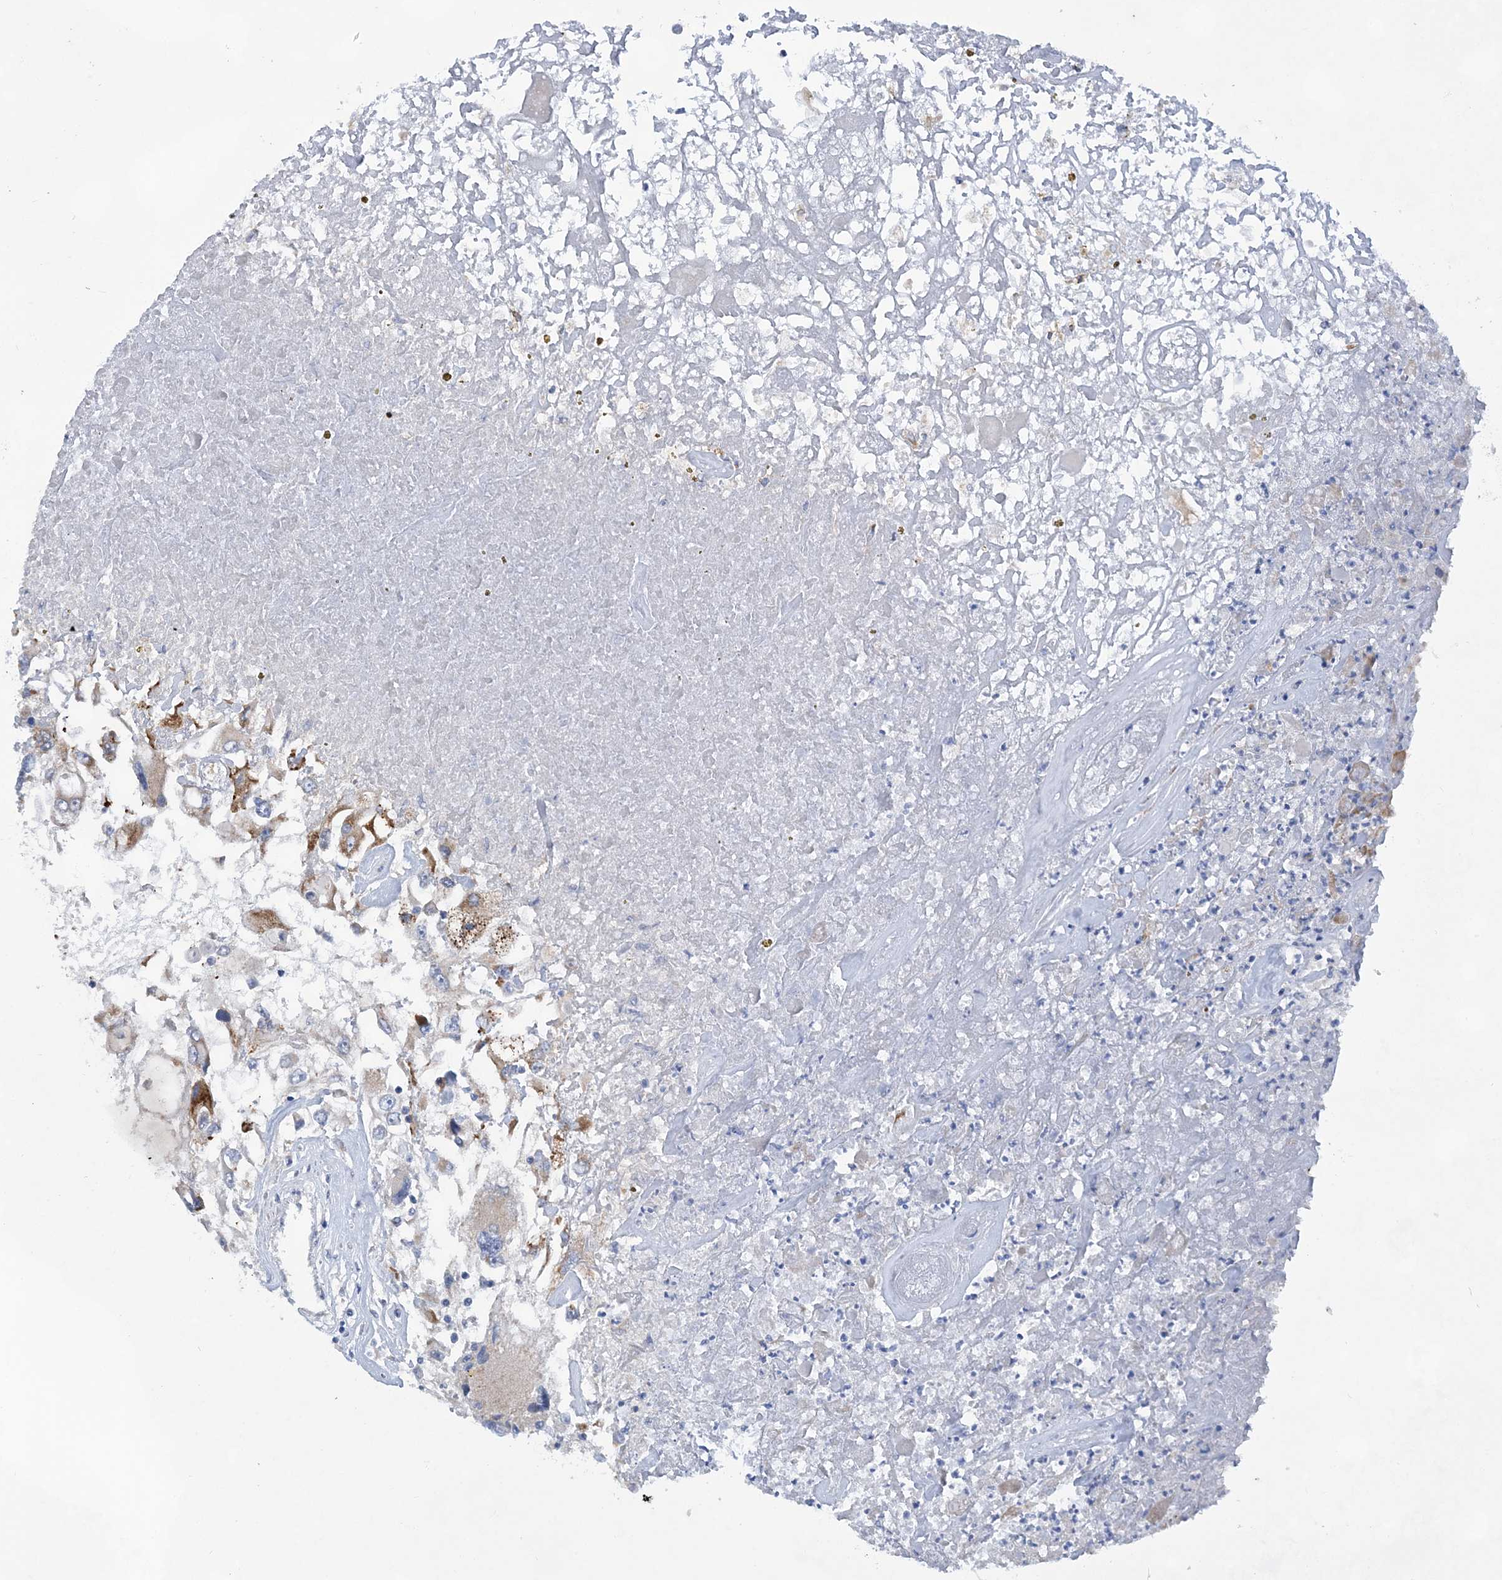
{"staining": {"intensity": "moderate", "quantity": "<25%", "location": "cytoplasmic/membranous"}, "tissue": "renal cancer", "cell_type": "Tumor cells", "image_type": "cancer", "snomed": [{"axis": "morphology", "description": "Adenocarcinoma, NOS"}, {"axis": "topography", "description": "Kidney"}], "caption": "This micrograph shows immunohistochemistry staining of renal cancer (adenocarcinoma), with low moderate cytoplasmic/membranous positivity in about <25% of tumor cells.", "gene": "TRAPPC13", "patient": {"sex": "female", "age": 52}}